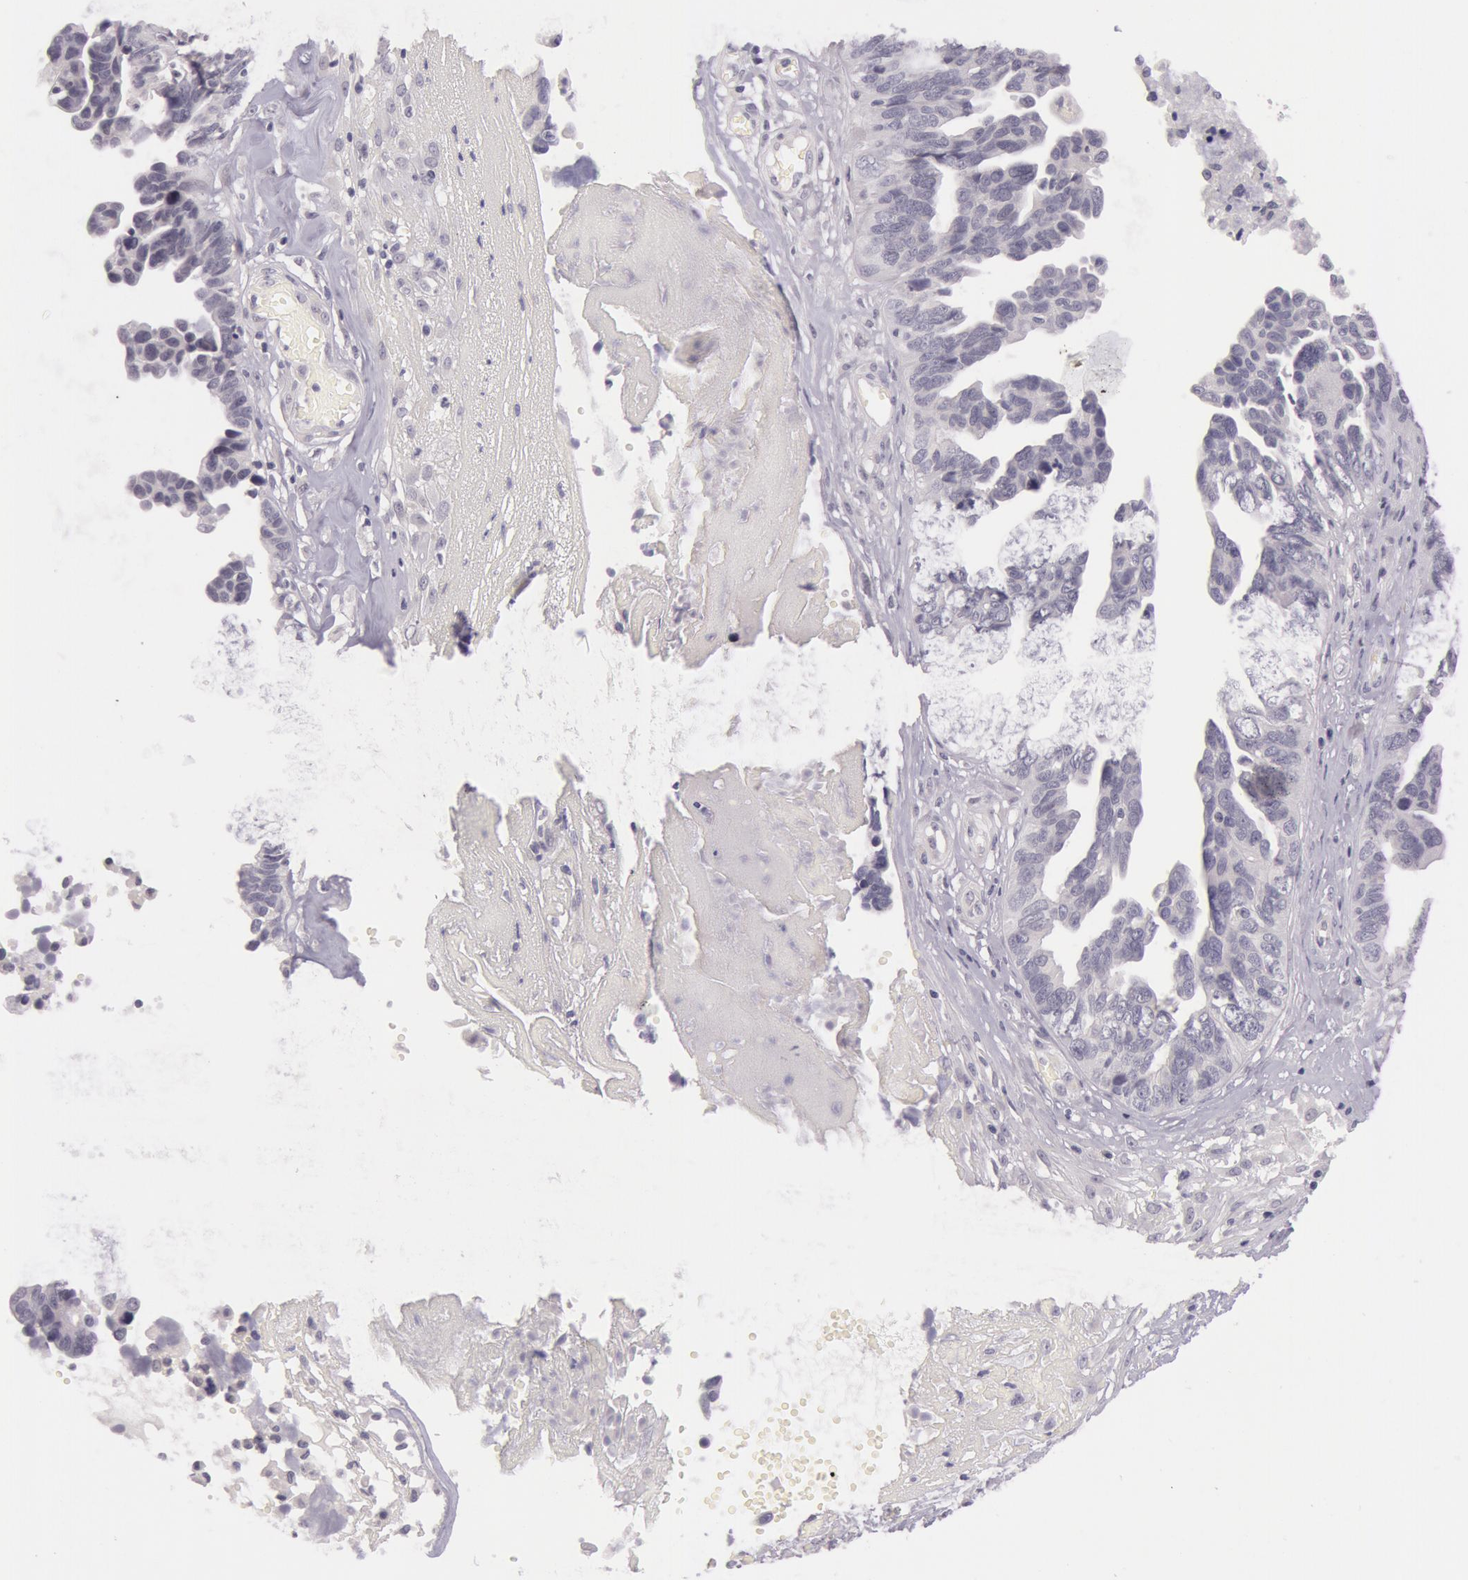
{"staining": {"intensity": "negative", "quantity": "none", "location": "none"}, "tissue": "ovarian cancer", "cell_type": "Tumor cells", "image_type": "cancer", "snomed": [{"axis": "morphology", "description": "Cystadenocarcinoma, serous, NOS"}, {"axis": "topography", "description": "Ovary"}], "caption": "An immunohistochemistry (IHC) micrograph of ovarian cancer is shown. There is no staining in tumor cells of ovarian cancer. (DAB immunohistochemistry visualized using brightfield microscopy, high magnification).", "gene": "RBMY1F", "patient": {"sex": "female", "age": 64}}